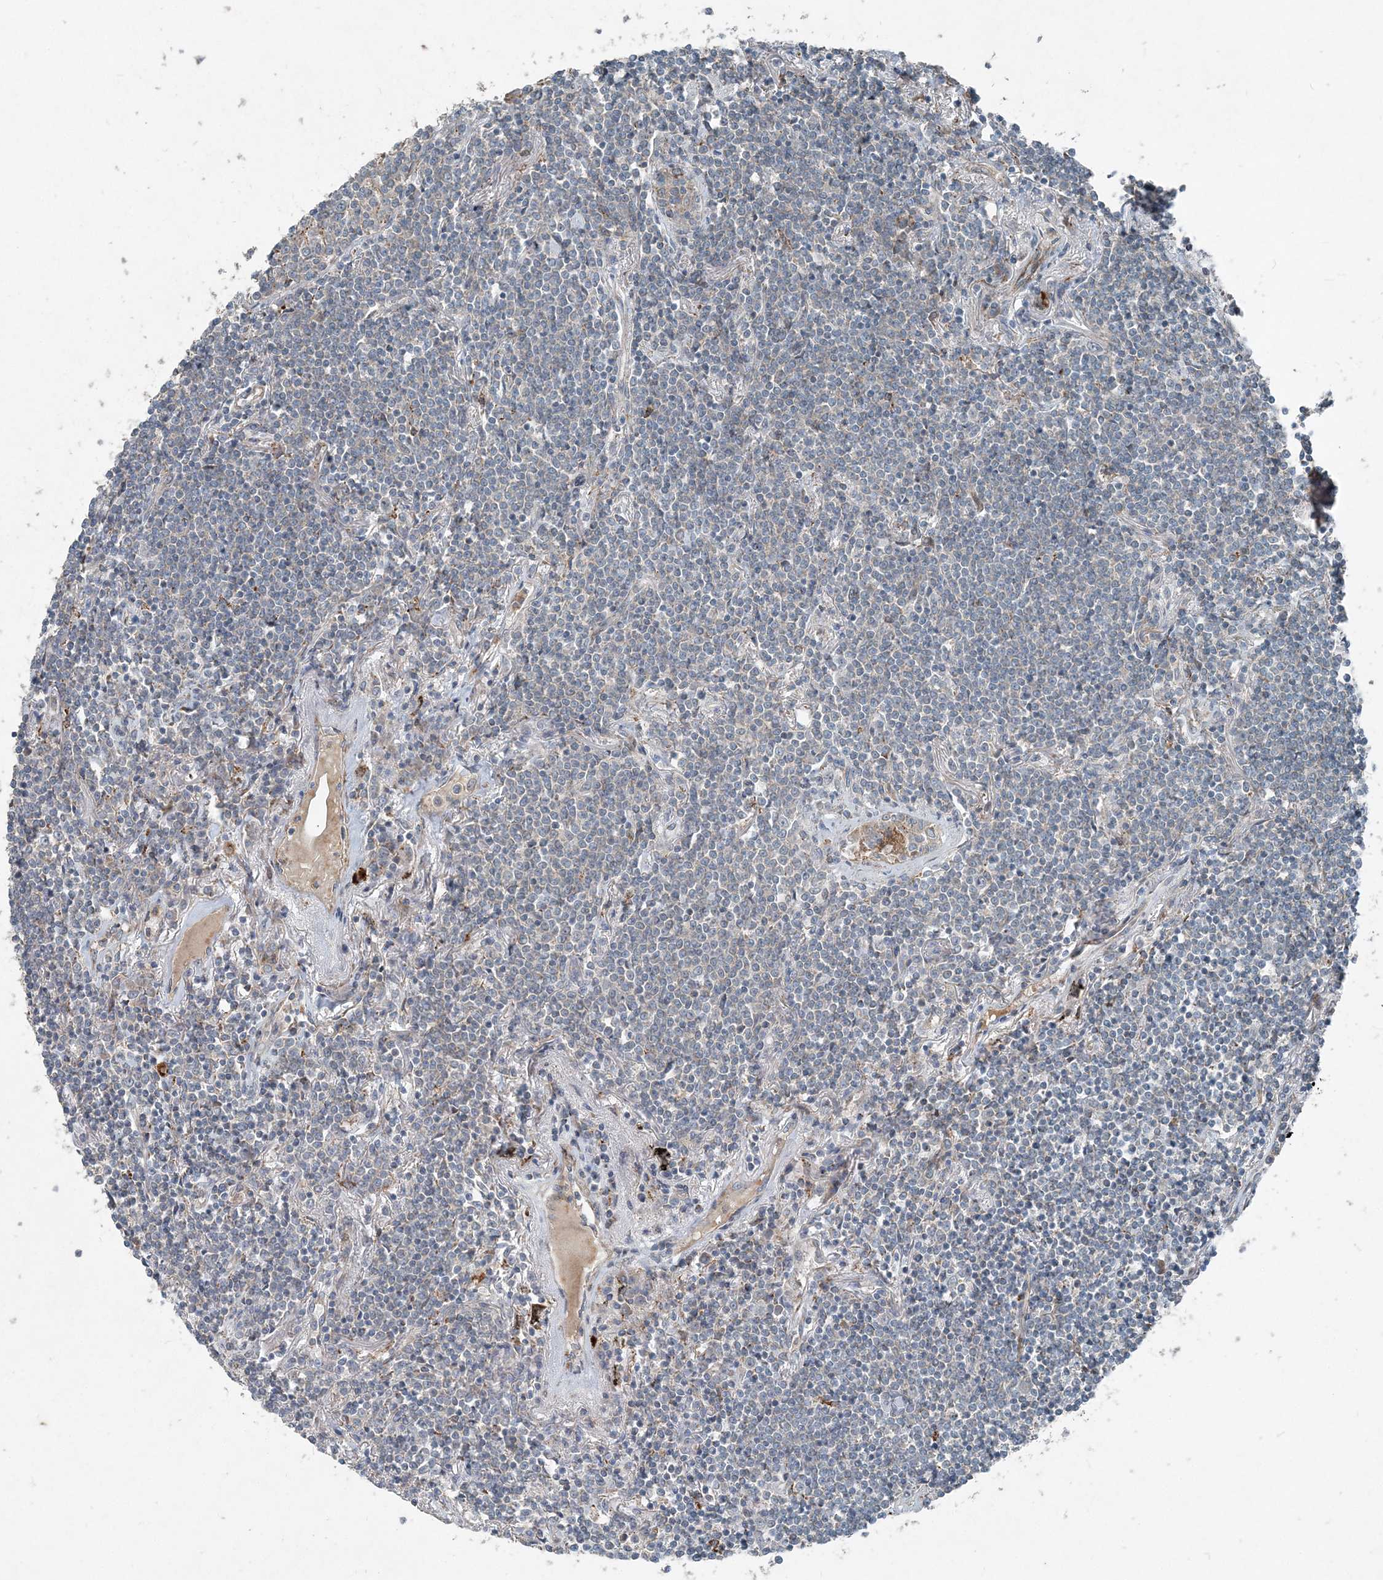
{"staining": {"intensity": "negative", "quantity": "none", "location": "none"}, "tissue": "lymphoma", "cell_type": "Tumor cells", "image_type": "cancer", "snomed": [{"axis": "morphology", "description": "Malignant lymphoma, non-Hodgkin's type, Low grade"}, {"axis": "topography", "description": "Lung"}], "caption": "Immunohistochemistry of human malignant lymphoma, non-Hodgkin's type (low-grade) demonstrates no expression in tumor cells.", "gene": "INTU", "patient": {"sex": "female", "age": 71}}